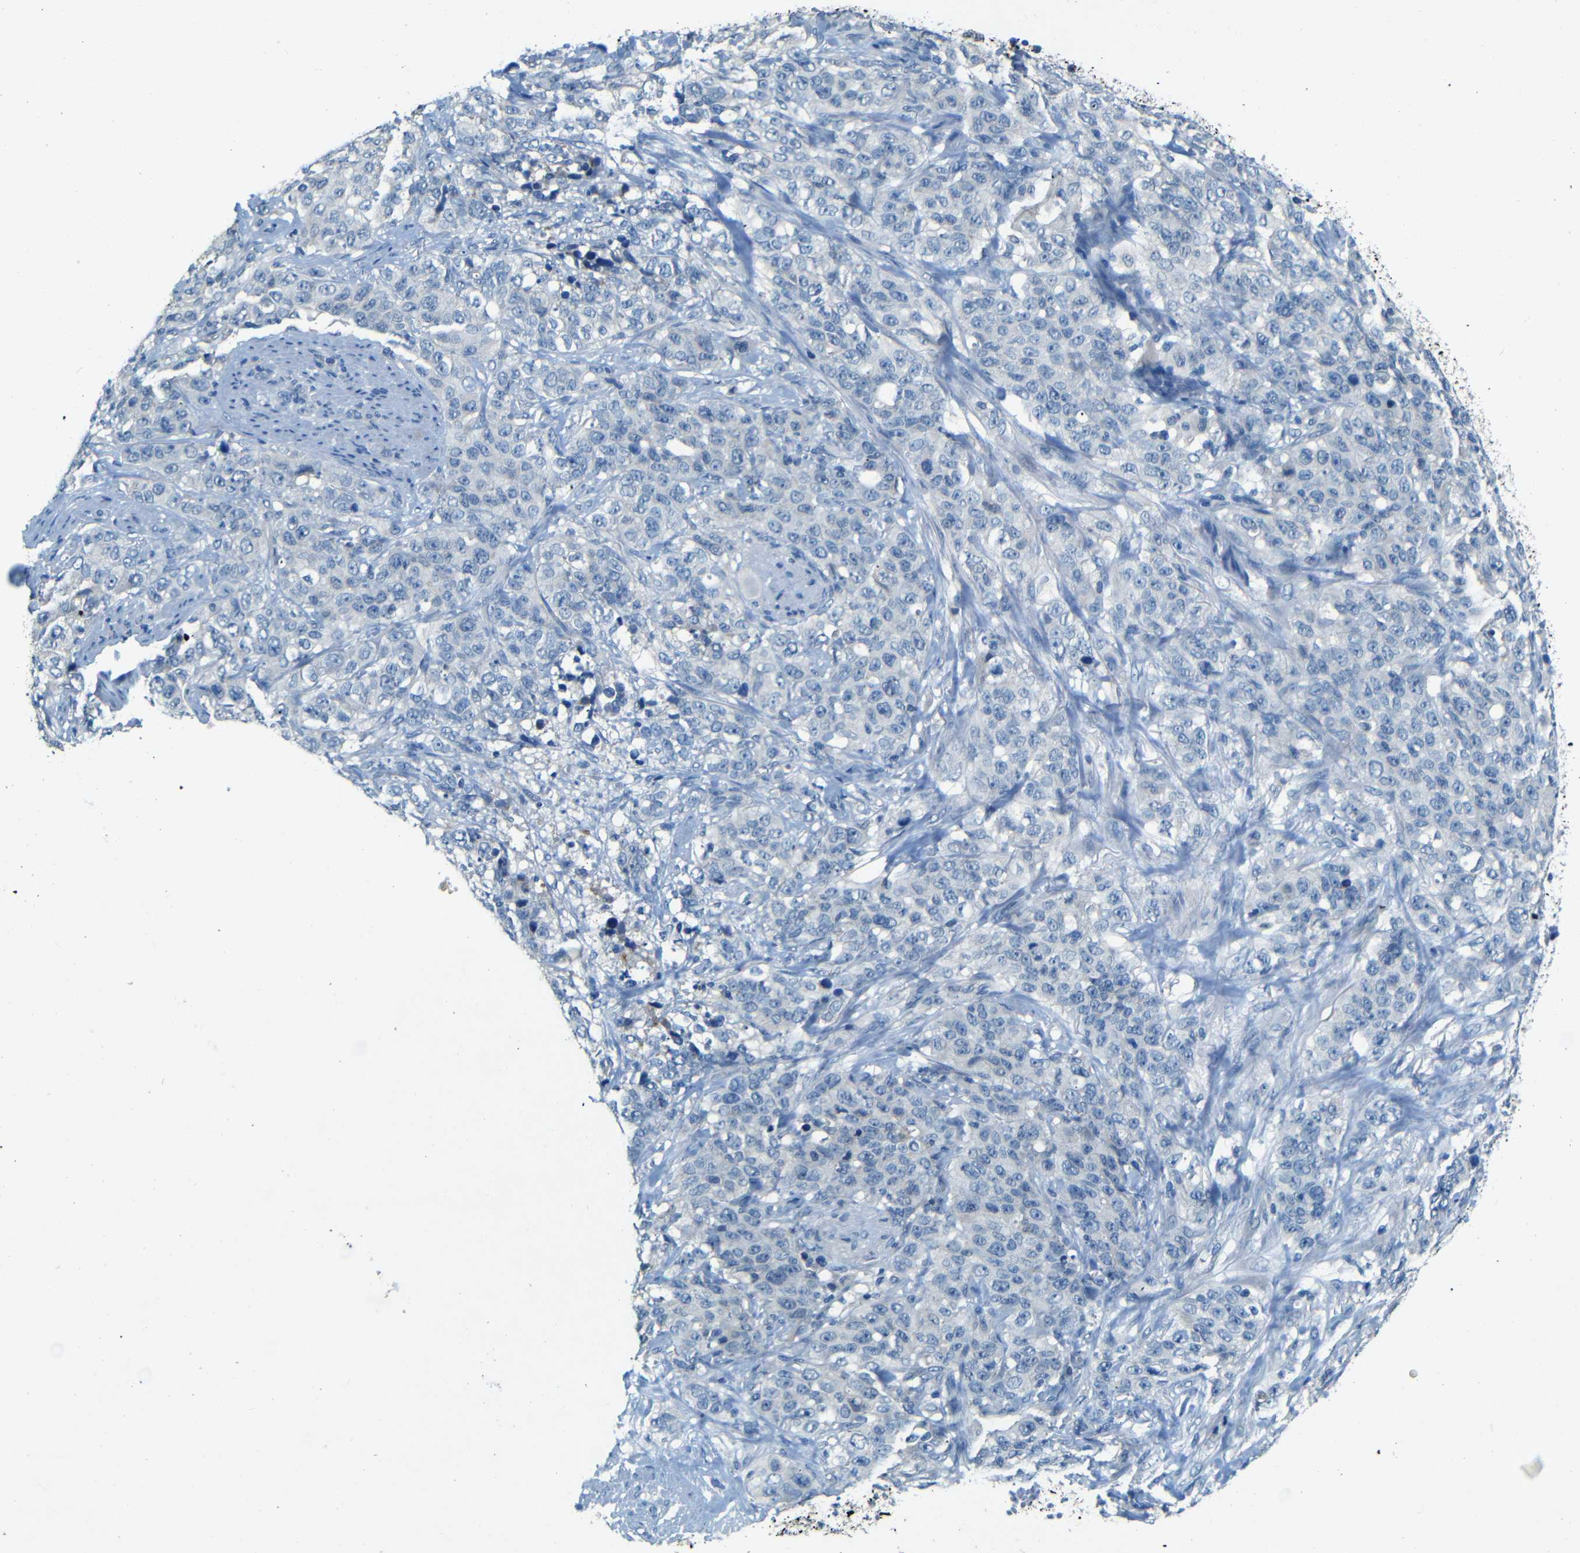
{"staining": {"intensity": "negative", "quantity": "none", "location": "none"}, "tissue": "stomach cancer", "cell_type": "Tumor cells", "image_type": "cancer", "snomed": [{"axis": "morphology", "description": "Adenocarcinoma, NOS"}, {"axis": "topography", "description": "Stomach"}], "caption": "There is no significant staining in tumor cells of stomach cancer (adenocarcinoma).", "gene": "ZMAT1", "patient": {"sex": "male", "age": 48}}